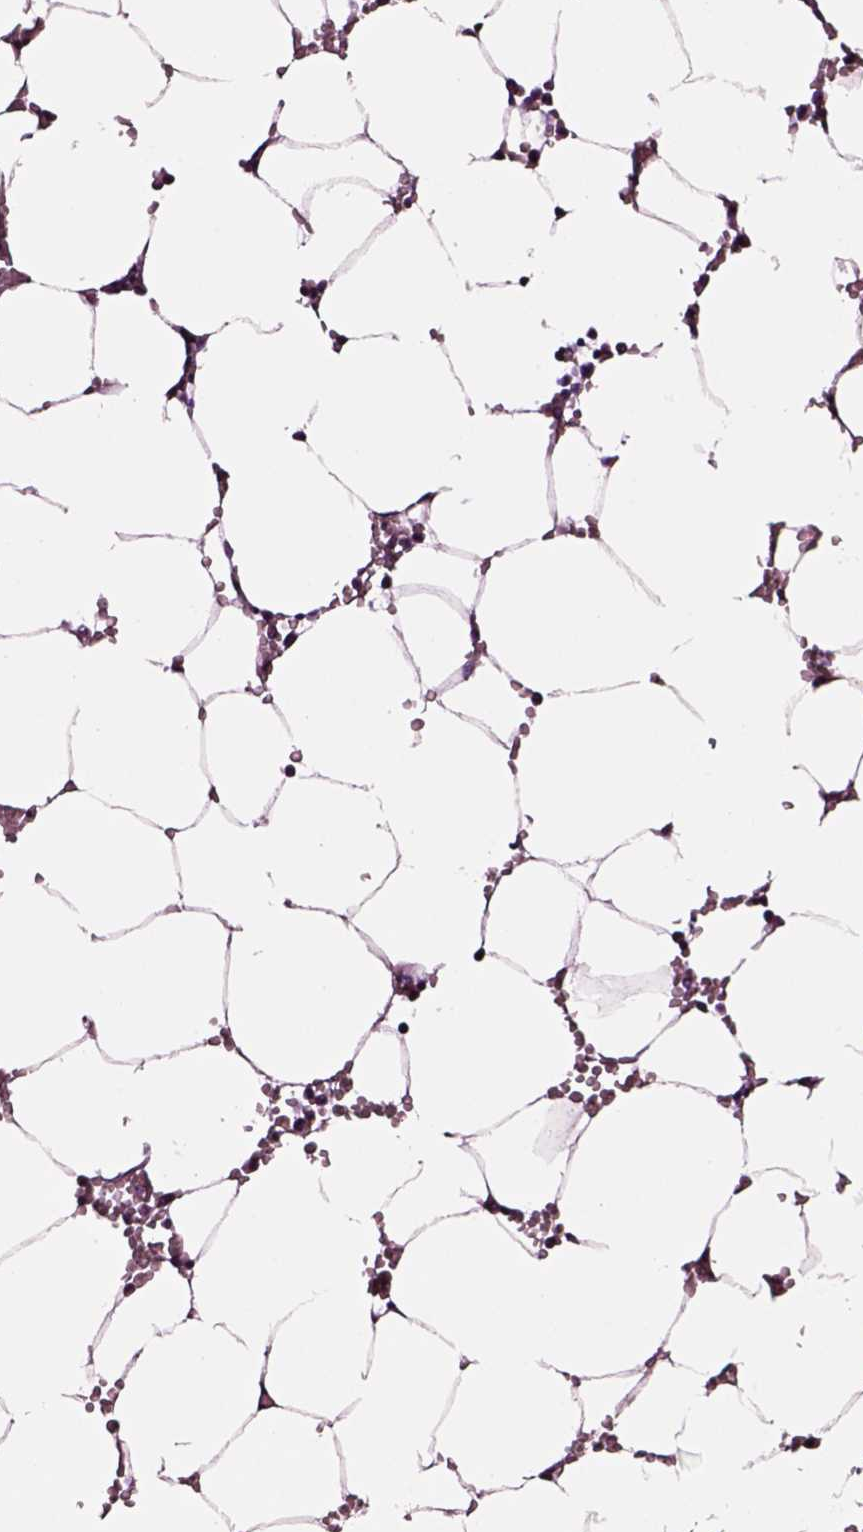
{"staining": {"intensity": "moderate", "quantity": "25%-75%", "location": "nuclear"}, "tissue": "bone marrow", "cell_type": "Hematopoietic cells", "image_type": "normal", "snomed": [{"axis": "morphology", "description": "Normal tissue, NOS"}, {"axis": "topography", "description": "Bone marrow"}], "caption": "Protein staining of normal bone marrow demonstrates moderate nuclear expression in approximately 25%-75% of hematopoietic cells.", "gene": "SOX10", "patient": {"sex": "female", "age": 52}}